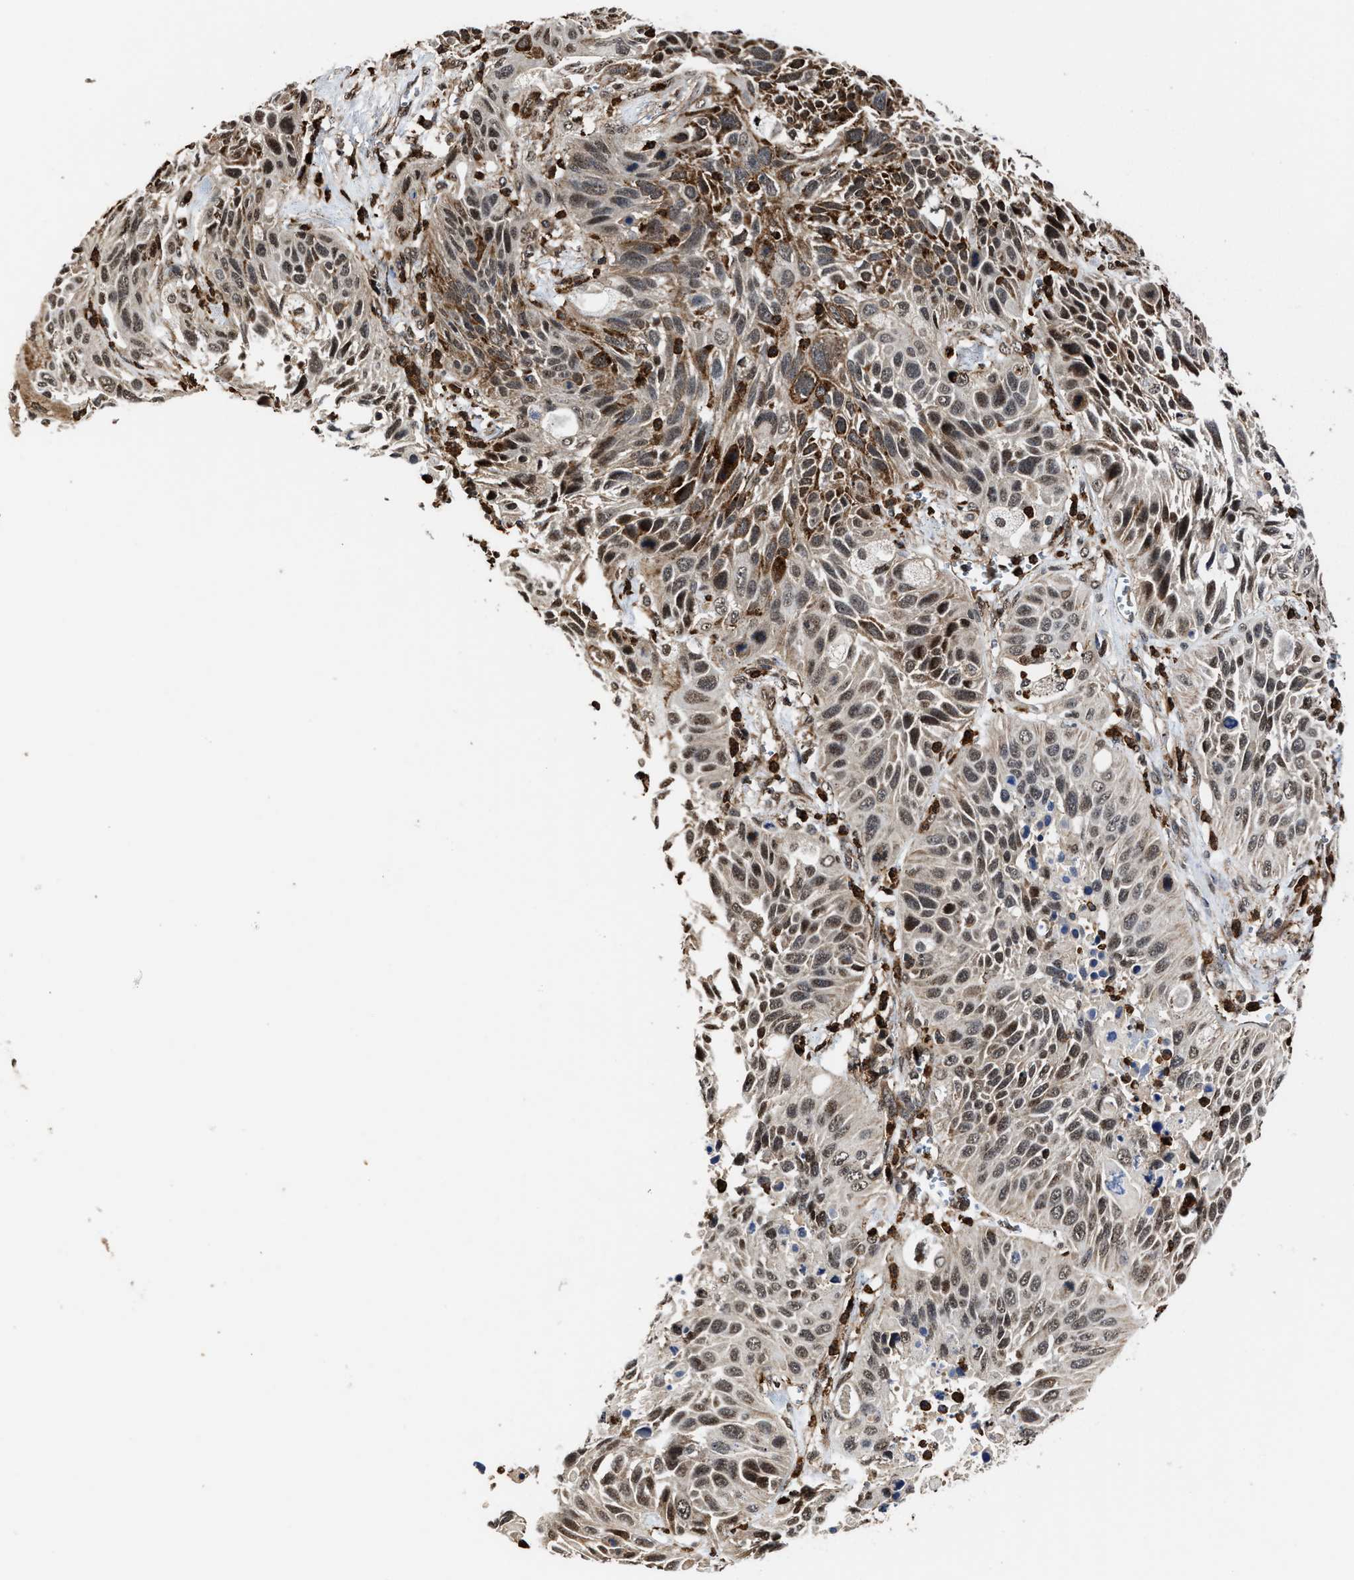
{"staining": {"intensity": "moderate", "quantity": ">75%", "location": "cytoplasmic/membranous,nuclear"}, "tissue": "lung cancer", "cell_type": "Tumor cells", "image_type": "cancer", "snomed": [{"axis": "morphology", "description": "Squamous cell carcinoma, NOS"}, {"axis": "topography", "description": "Lung"}], "caption": "Immunohistochemical staining of human lung cancer reveals medium levels of moderate cytoplasmic/membranous and nuclear staining in approximately >75% of tumor cells.", "gene": "SEPTIN2", "patient": {"sex": "female", "age": 76}}